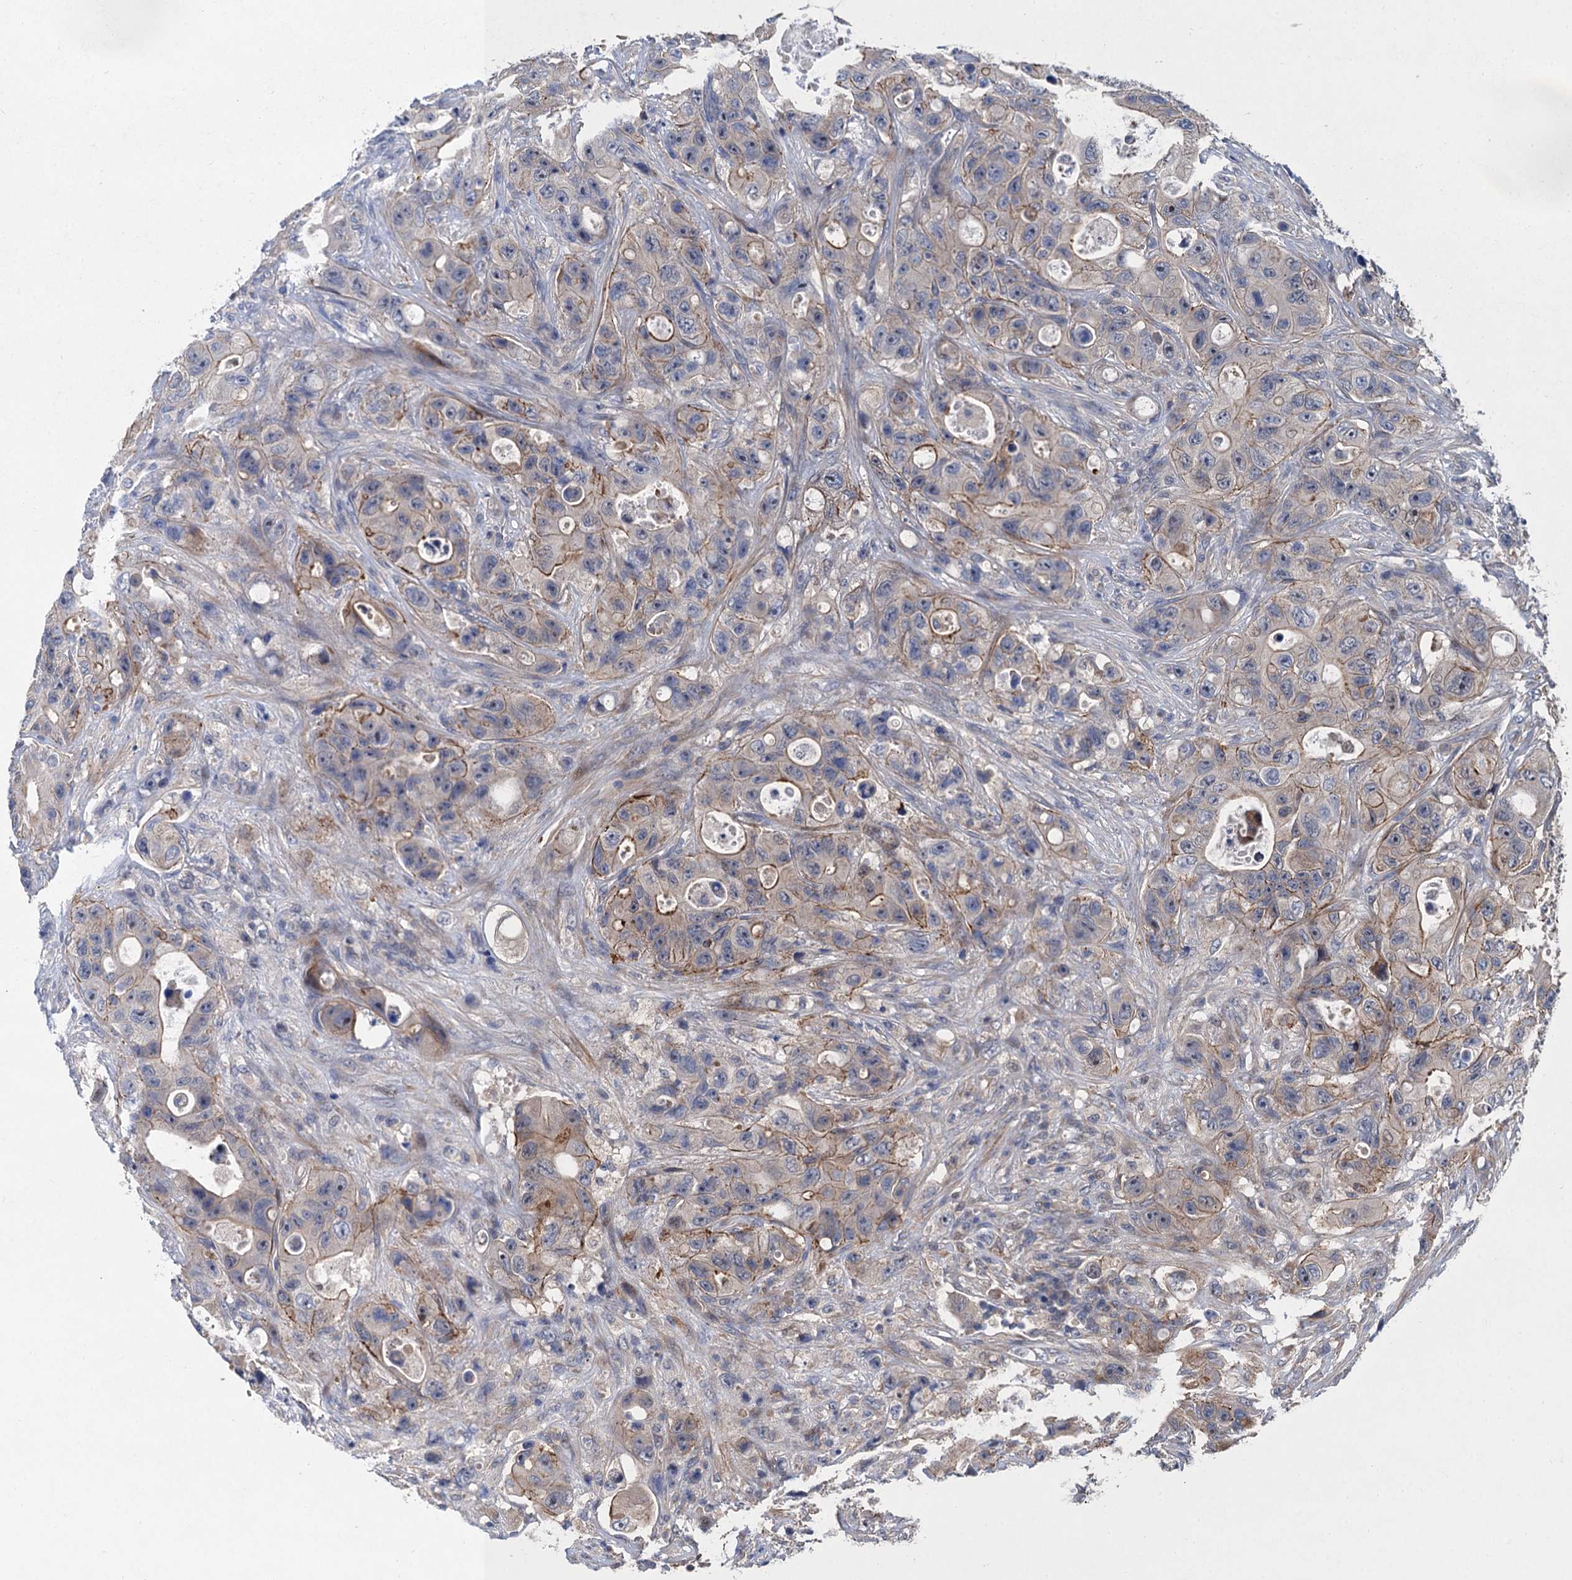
{"staining": {"intensity": "moderate", "quantity": "25%-75%", "location": "cytoplasmic/membranous"}, "tissue": "colorectal cancer", "cell_type": "Tumor cells", "image_type": "cancer", "snomed": [{"axis": "morphology", "description": "Adenocarcinoma, NOS"}, {"axis": "topography", "description": "Colon"}], "caption": "Immunohistochemistry micrograph of colorectal adenocarcinoma stained for a protein (brown), which demonstrates medium levels of moderate cytoplasmic/membranous staining in approximately 25%-75% of tumor cells.", "gene": "TRAF7", "patient": {"sex": "female", "age": 46}}